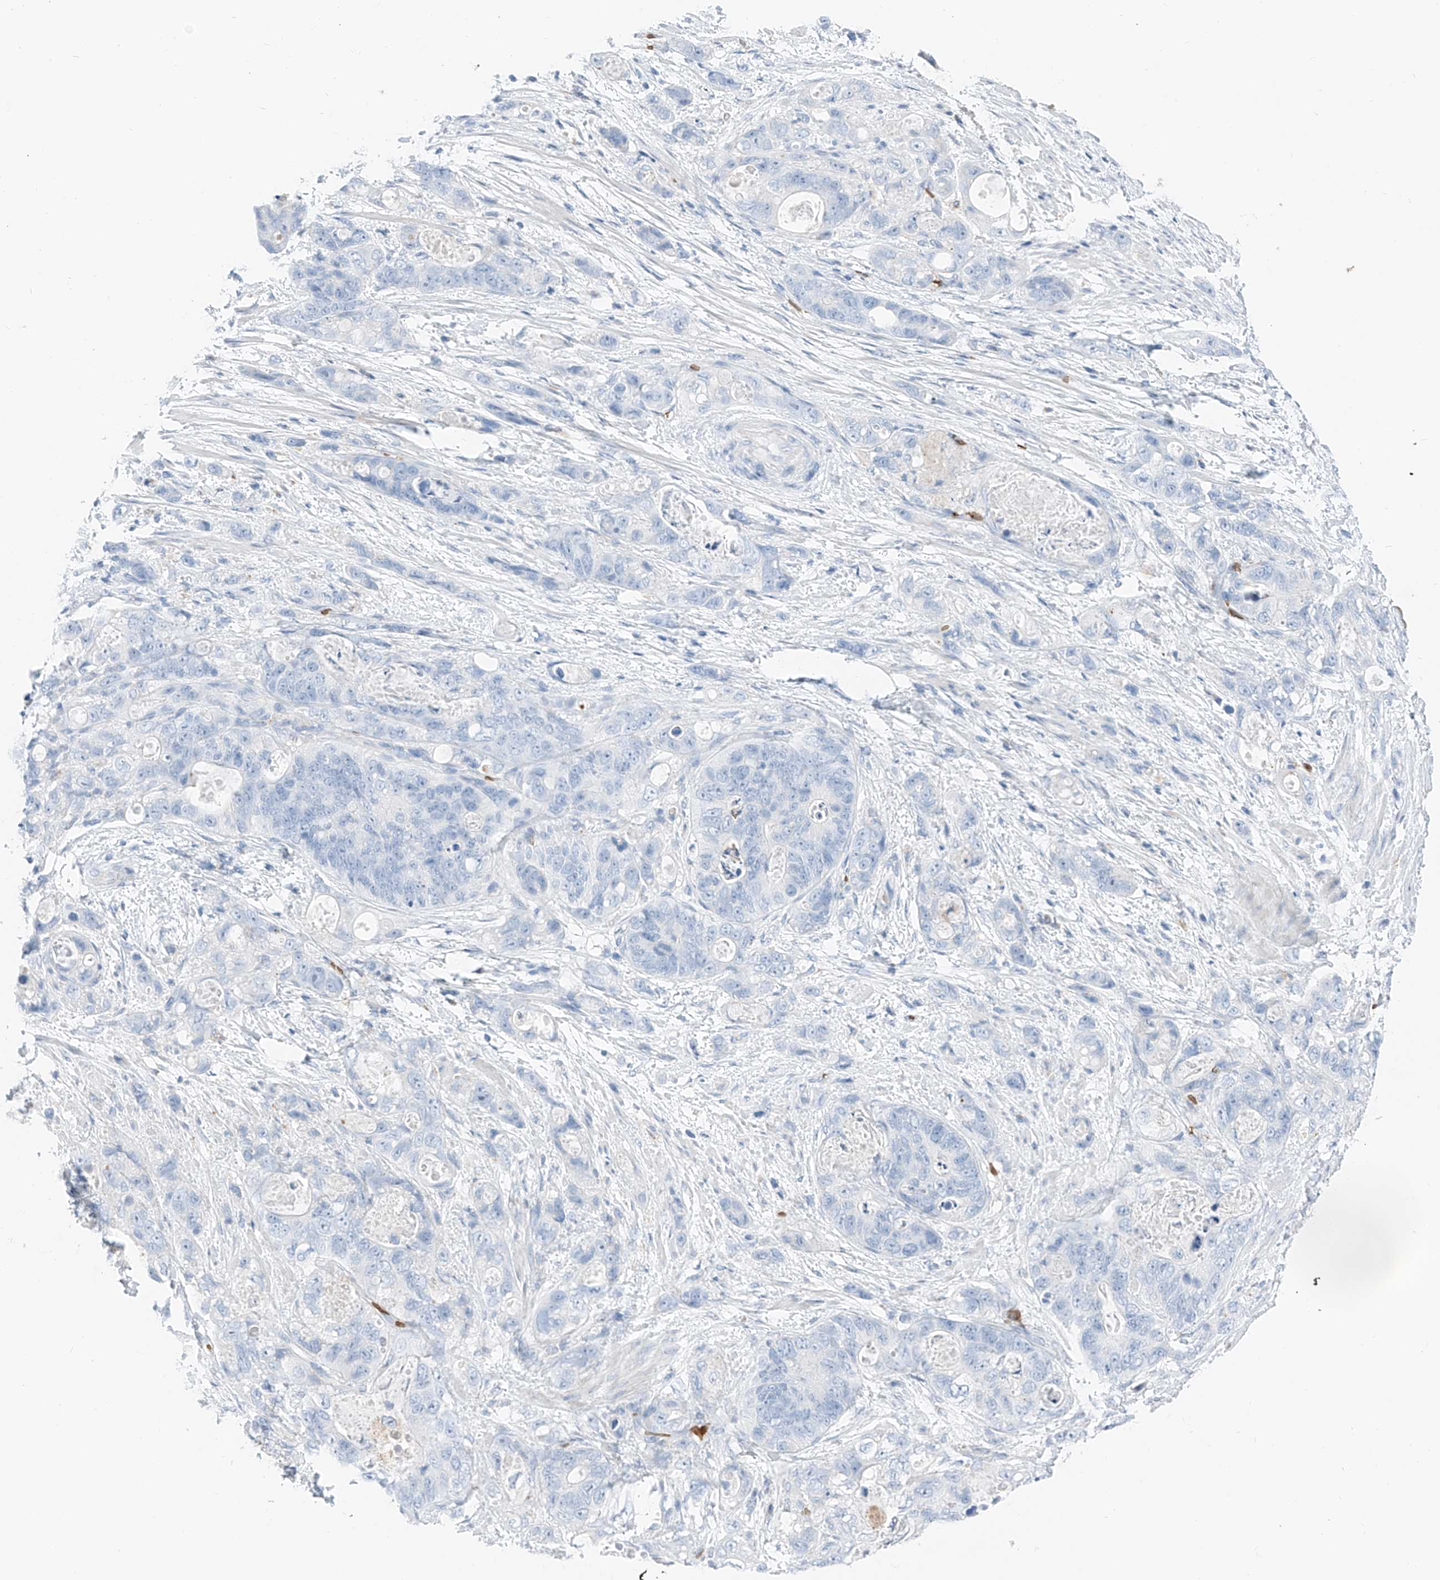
{"staining": {"intensity": "negative", "quantity": "none", "location": "none"}, "tissue": "stomach cancer", "cell_type": "Tumor cells", "image_type": "cancer", "snomed": [{"axis": "morphology", "description": "Normal tissue, NOS"}, {"axis": "morphology", "description": "Adenocarcinoma, NOS"}, {"axis": "topography", "description": "Stomach"}], "caption": "Tumor cells show no significant protein expression in stomach cancer (adenocarcinoma).", "gene": "PRSS23", "patient": {"sex": "female", "age": 89}}